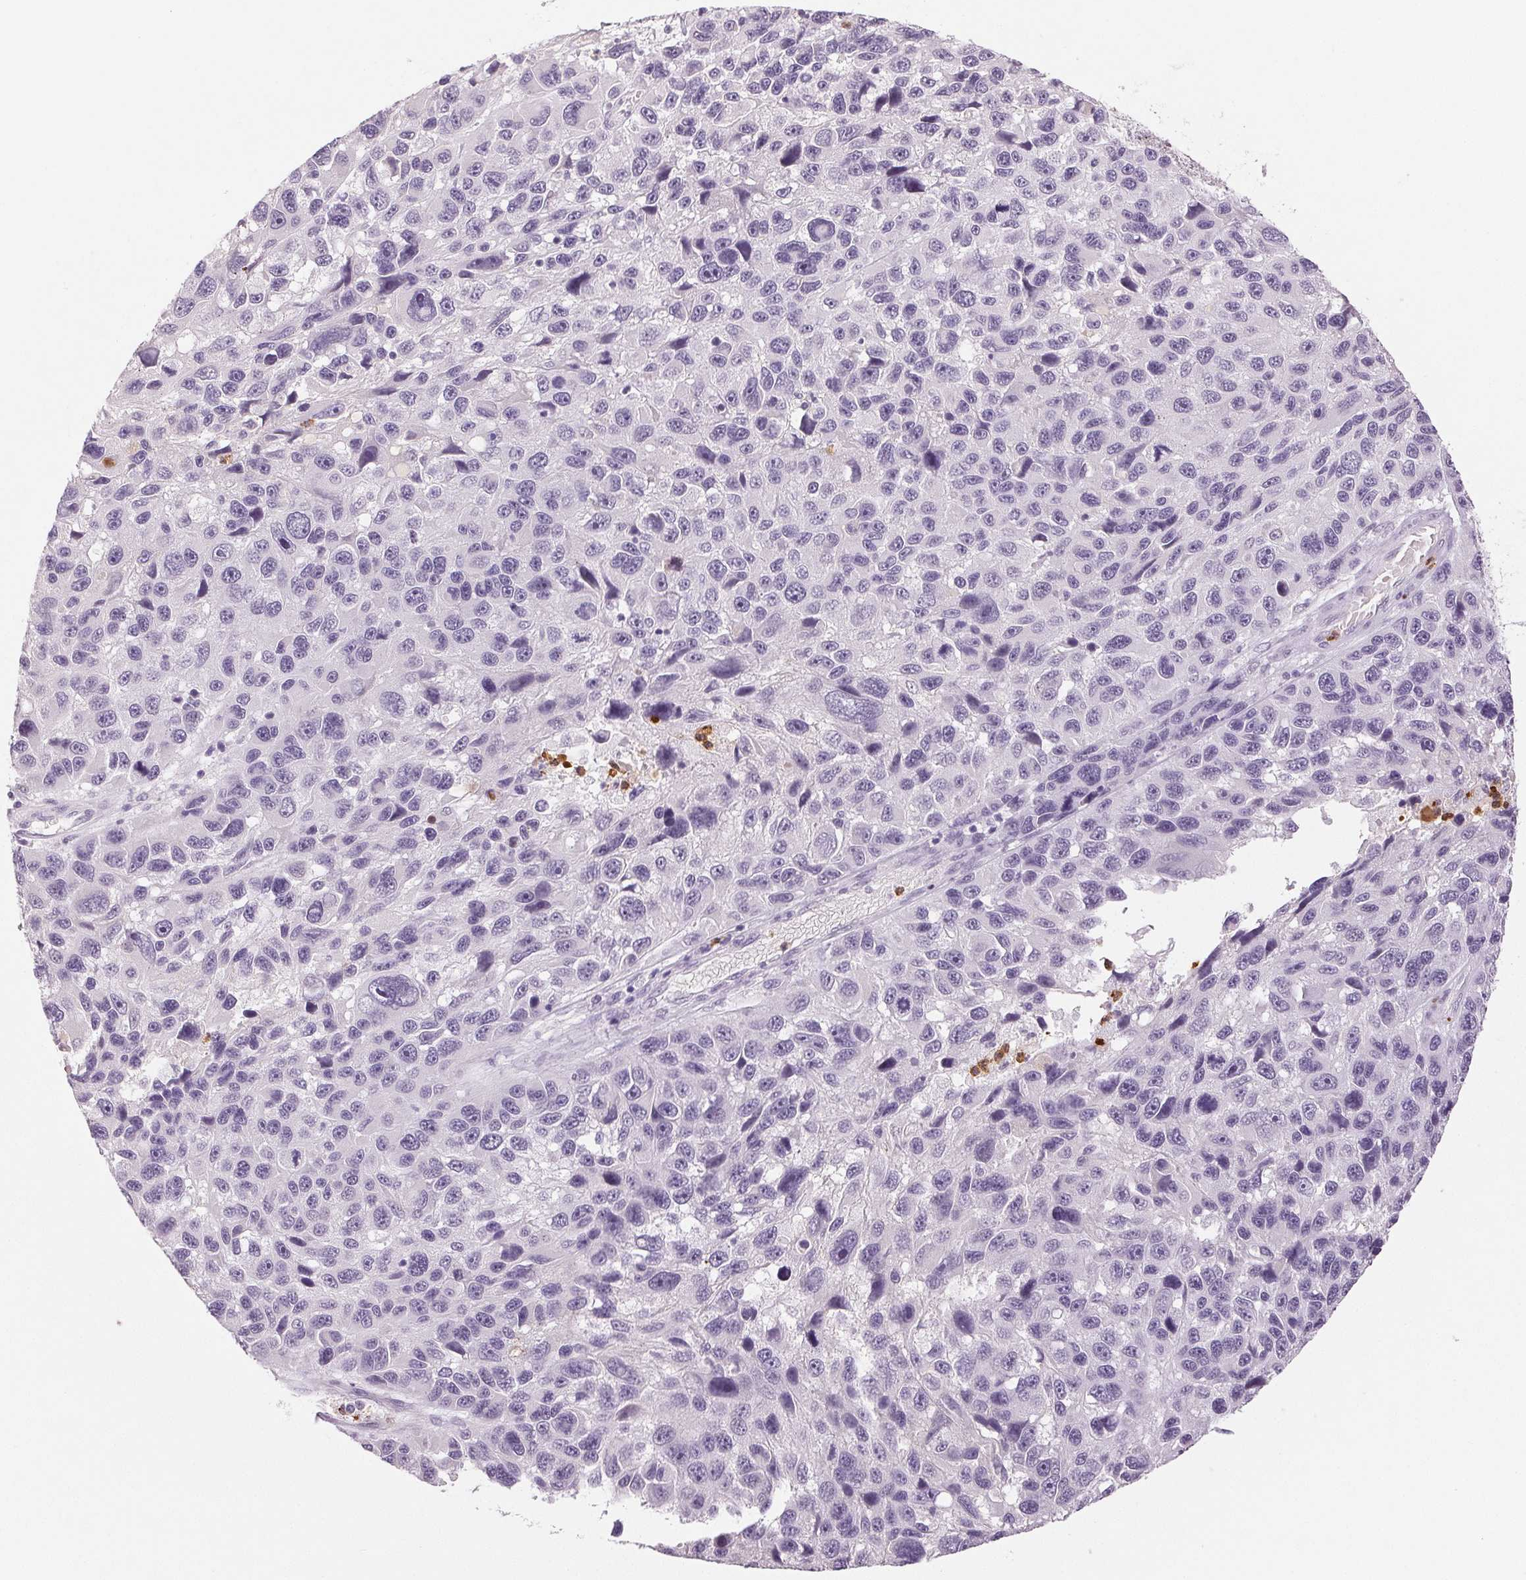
{"staining": {"intensity": "negative", "quantity": "none", "location": "none"}, "tissue": "melanoma", "cell_type": "Tumor cells", "image_type": "cancer", "snomed": [{"axis": "morphology", "description": "Malignant melanoma, NOS"}, {"axis": "topography", "description": "Skin"}], "caption": "Photomicrograph shows no significant protein expression in tumor cells of malignant melanoma.", "gene": "LTF", "patient": {"sex": "male", "age": 53}}